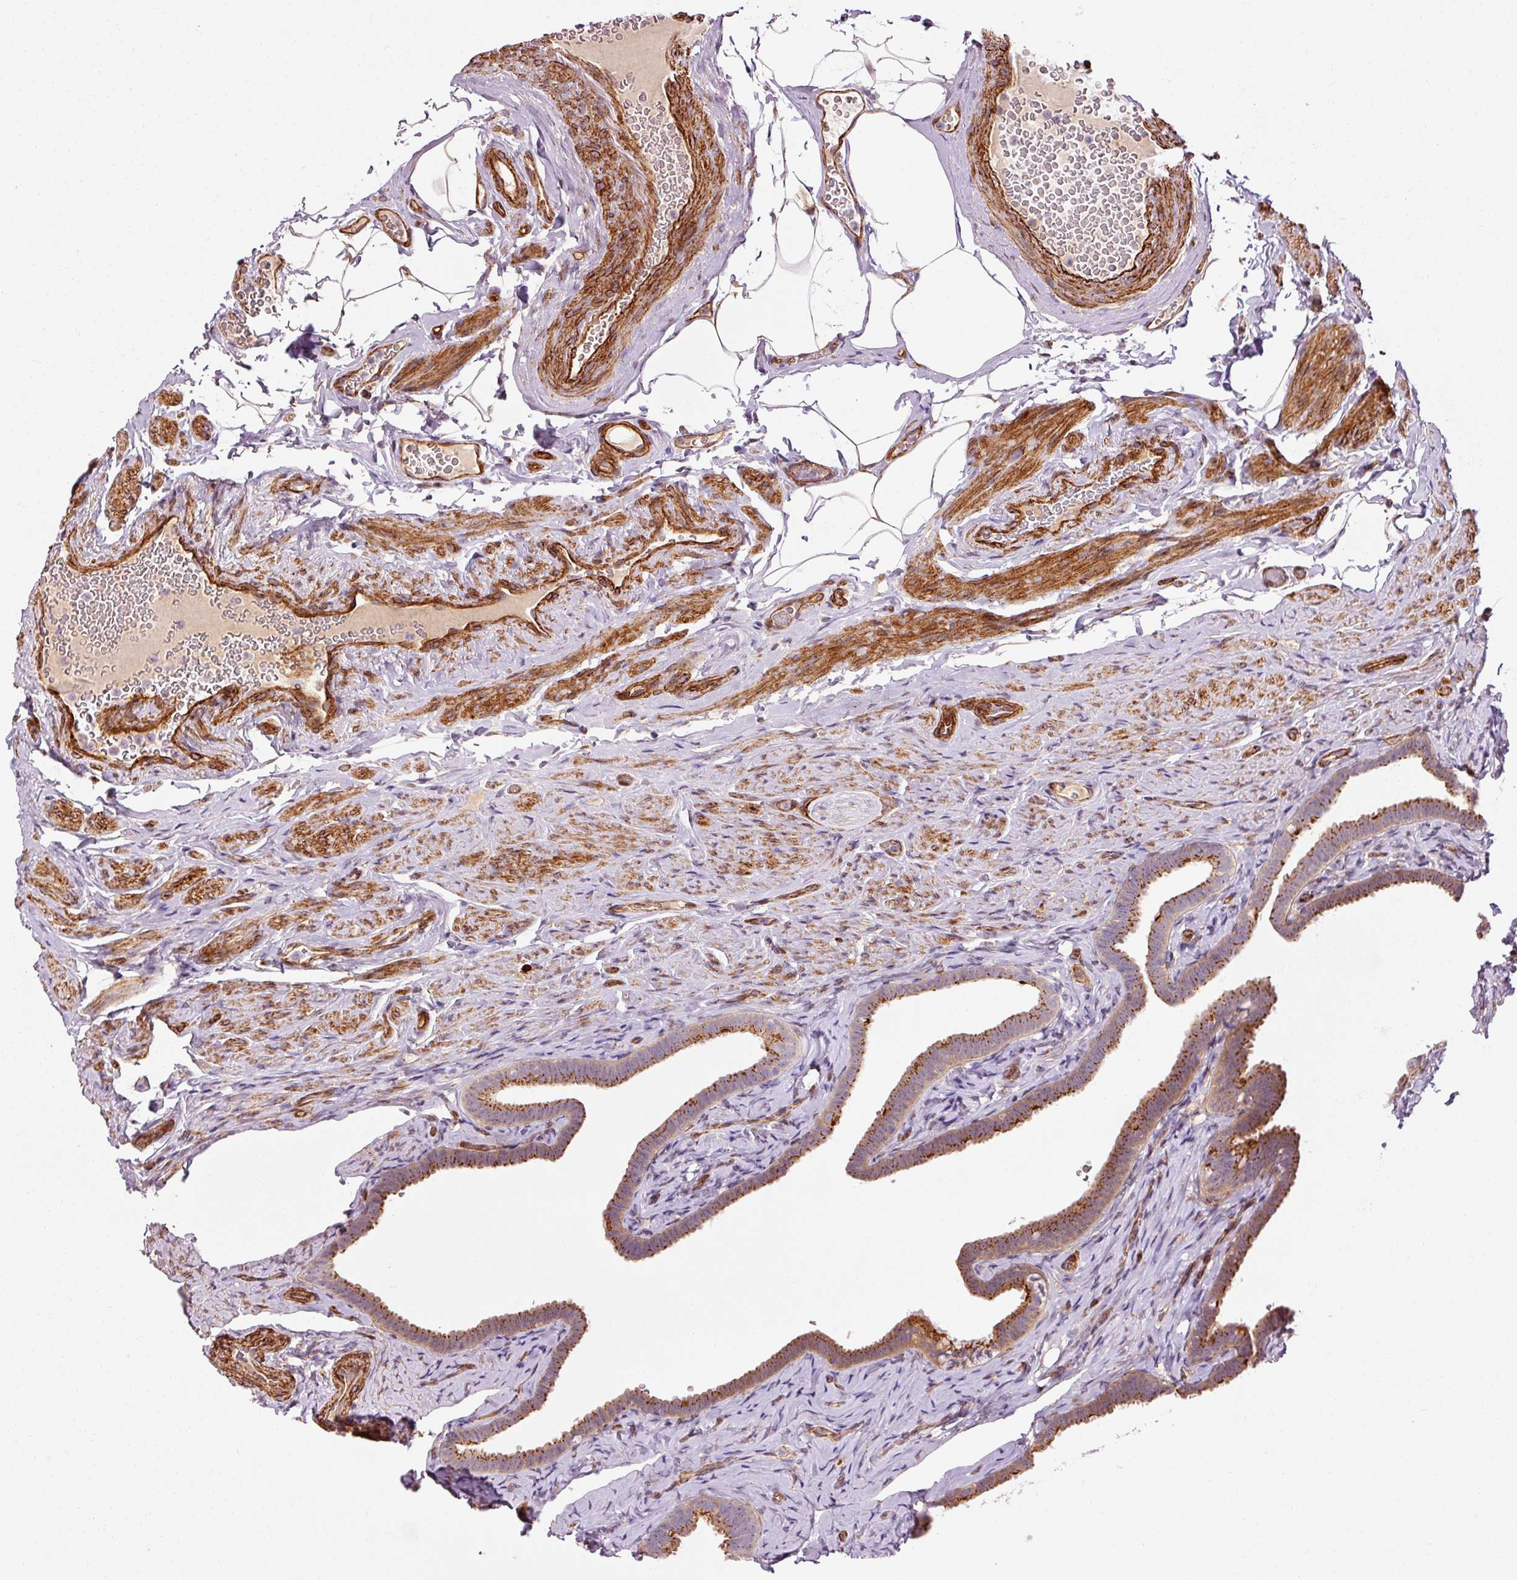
{"staining": {"intensity": "strong", "quantity": "25%-75%", "location": "cytoplasmic/membranous"}, "tissue": "fallopian tube", "cell_type": "Glandular cells", "image_type": "normal", "snomed": [{"axis": "morphology", "description": "Normal tissue, NOS"}, {"axis": "topography", "description": "Fallopian tube"}], "caption": "Strong cytoplasmic/membranous protein expression is present in about 25%-75% of glandular cells in fallopian tube. Using DAB (brown) and hematoxylin (blue) stains, captured at high magnification using brightfield microscopy.", "gene": "LIMK2", "patient": {"sex": "female", "age": 69}}